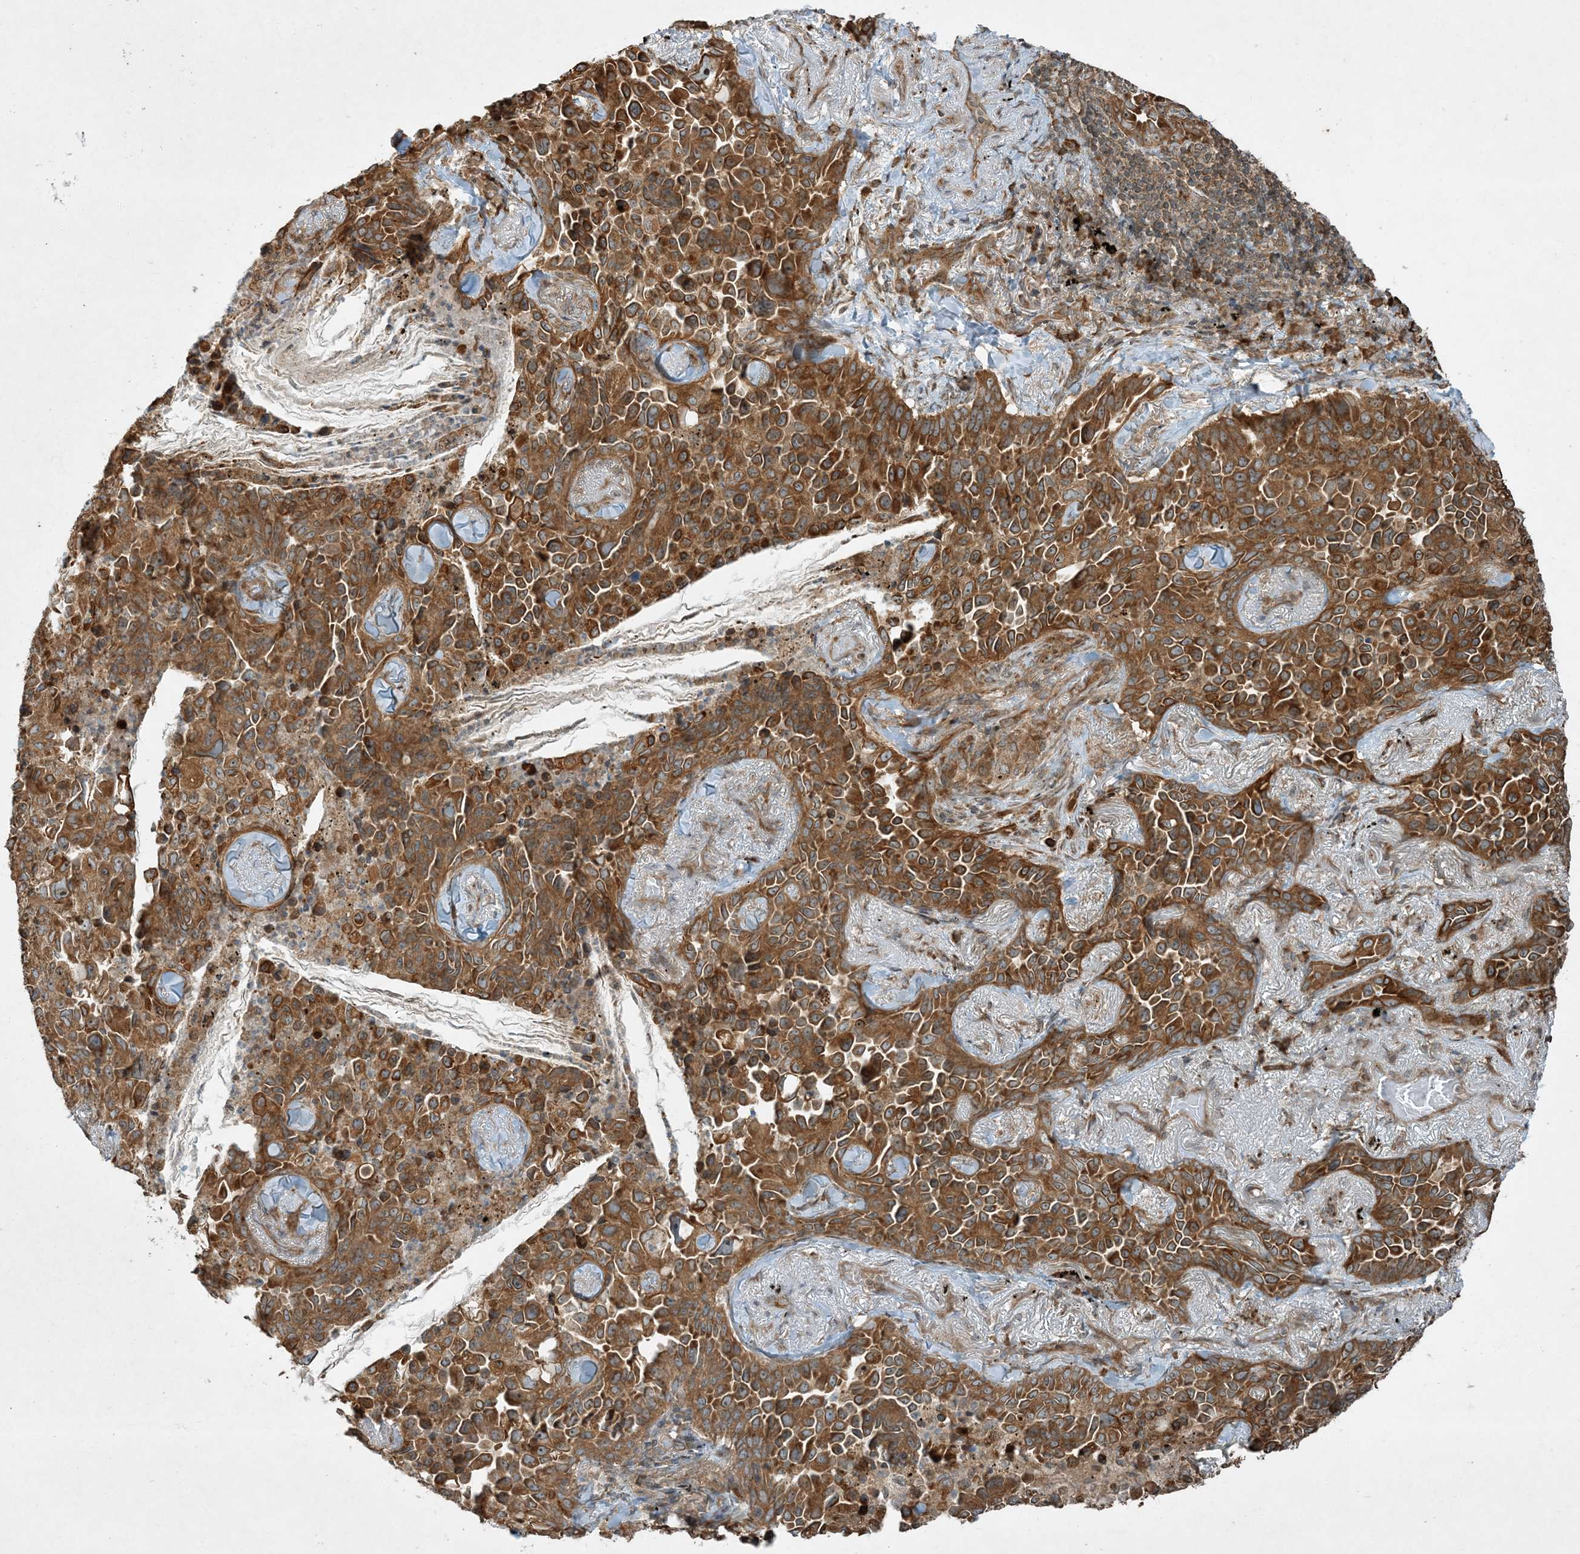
{"staining": {"intensity": "moderate", "quantity": ">75%", "location": "cytoplasmic/membranous"}, "tissue": "lung cancer", "cell_type": "Tumor cells", "image_type": "cancer", "snomed": [{"axis": "morphology", "description": "Adenocarcinoma, NOS"}, {"axis": "topography", "description": "Lung"}], "caption": "IHC of lung cancer exhibits medium levels of moderate cytoplasmic/membranous positivity in approximately >75% of tumor cells.", "gene": "COMMD8", "patient": {"sex": "female", "age": 67}}